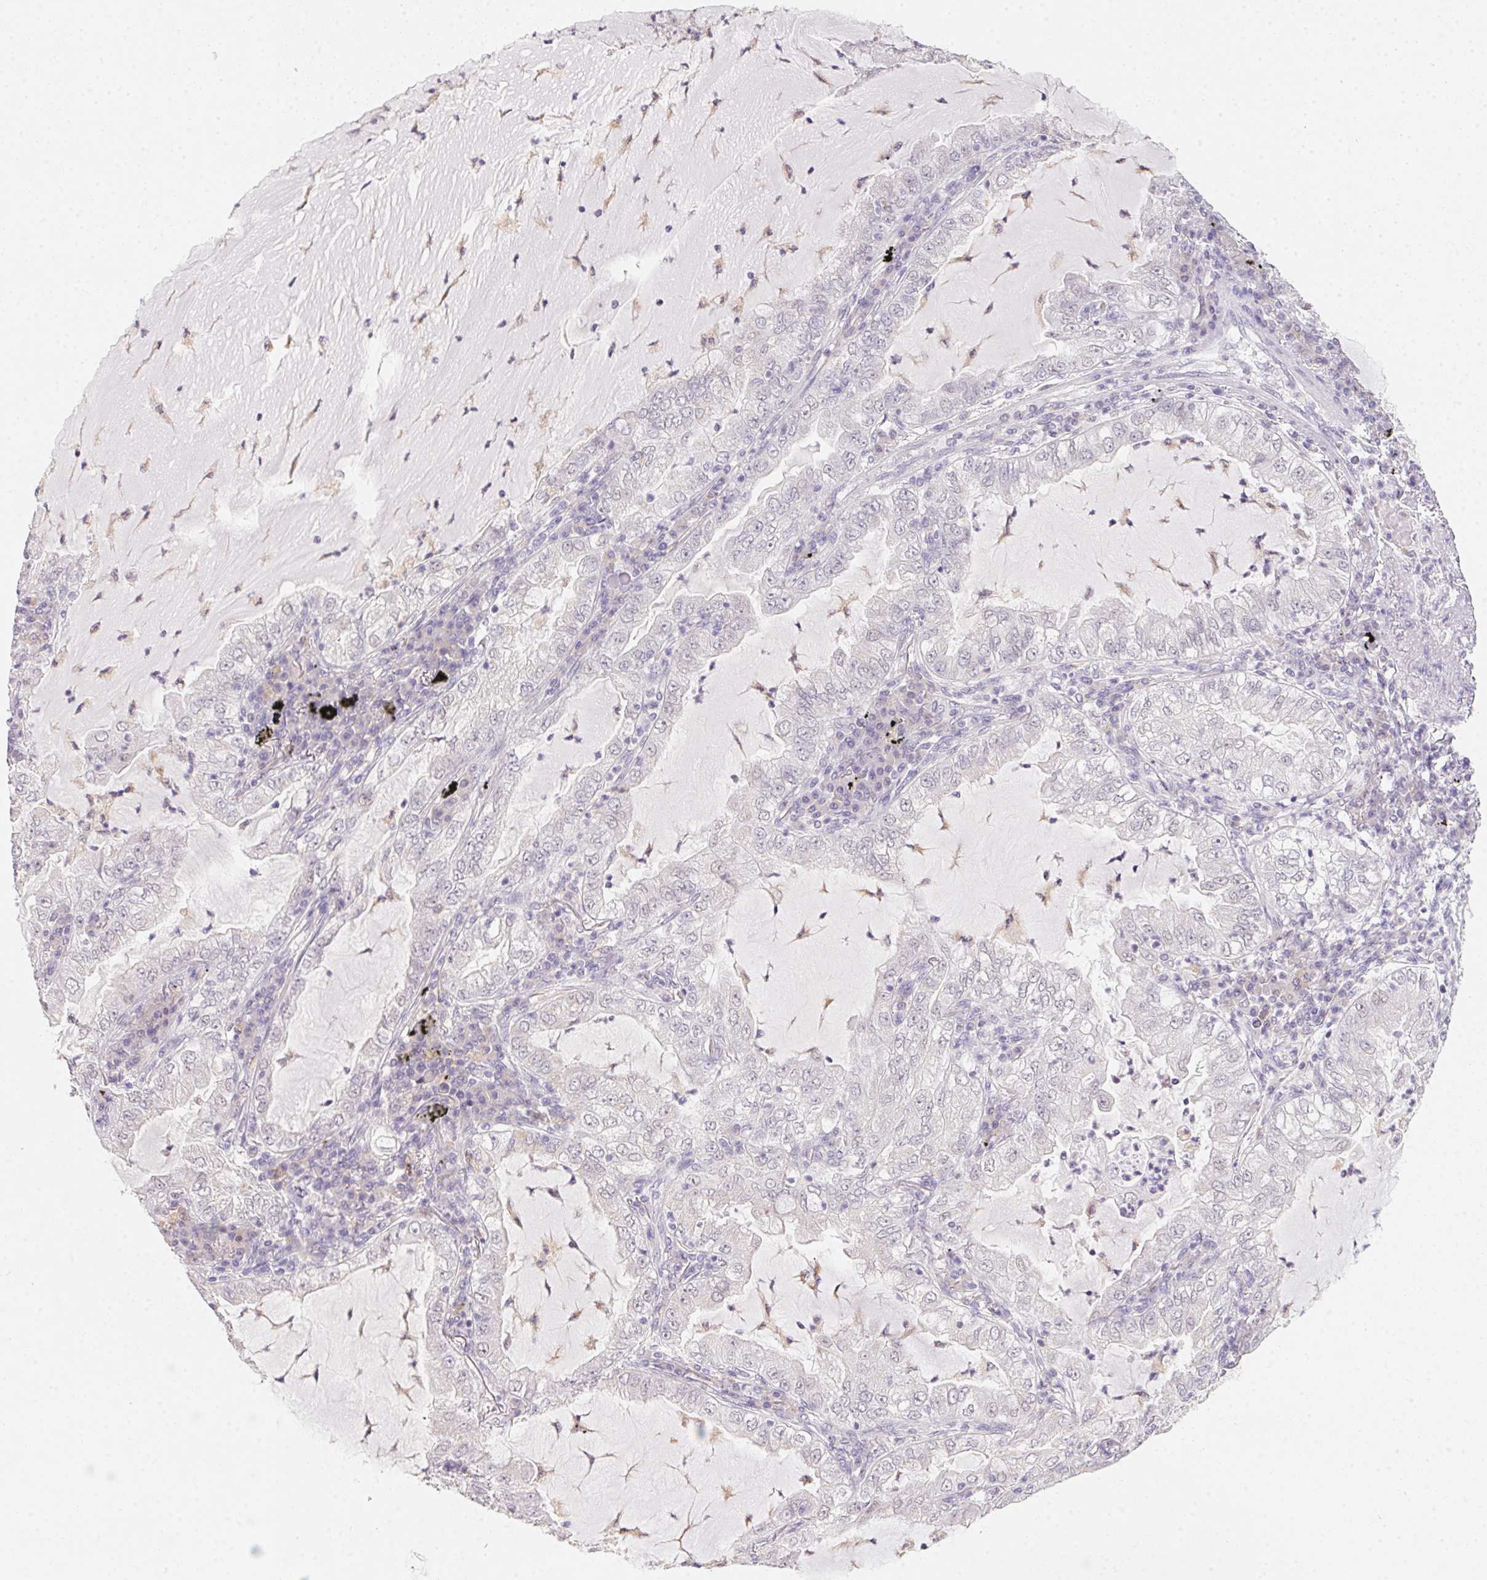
{"staining": {"intensity": "negative", "quantity": "none", "location": "none"}, "tissue": "lung cancer", "cell_type": "Tumor cells", "image_type": "cancer", "snomed": [{"axis": "morphology", "description": "Adenocarcinoma, NOS"}, {"axis": "topography", "description": "Lung"}], "caption": "The IHC micrograph has no significant expression in tumor cells of lung adenocarcinoma tissue.", "gene": "SLC6A18", "patient": {"sex": "female", "age": 73}}